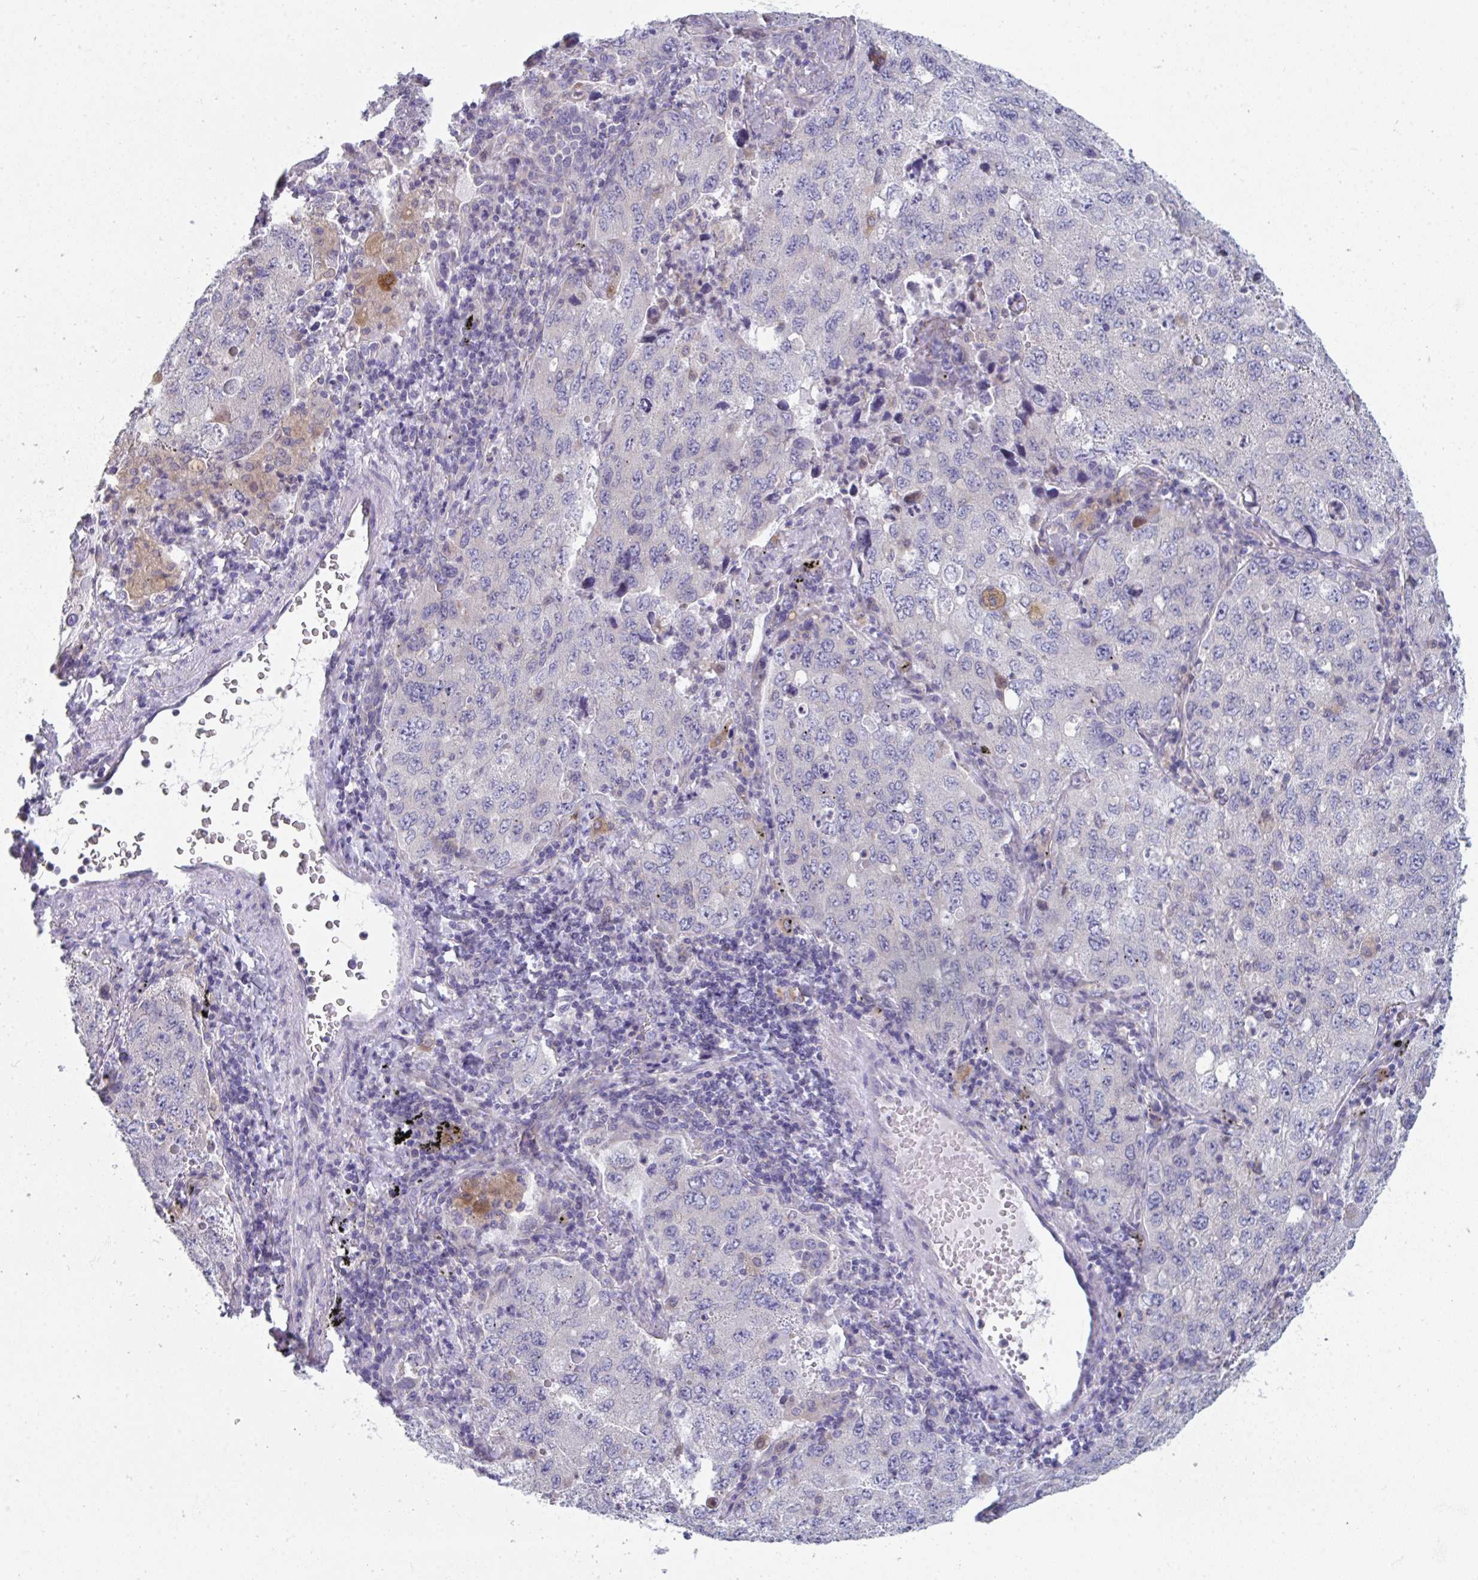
{"staining": {"intensity": "negative", "quantity": "none", "location": "none"}, "tissue": "lung cancer", "cell_type": "Tumor cells", "image_type": "cancer", "snomed": [{"axis": "morphology", "description": "Adenocarcinoma, NOS"}, {"axis": "topography", "description": "Lung"}], "caption": "Immunohistochemical staining of human adenocarcinoma (lung) displays no significant expression in tumor cells.", "gene": "PTPRD", "patient": {"sex": "female", "age": 57}}